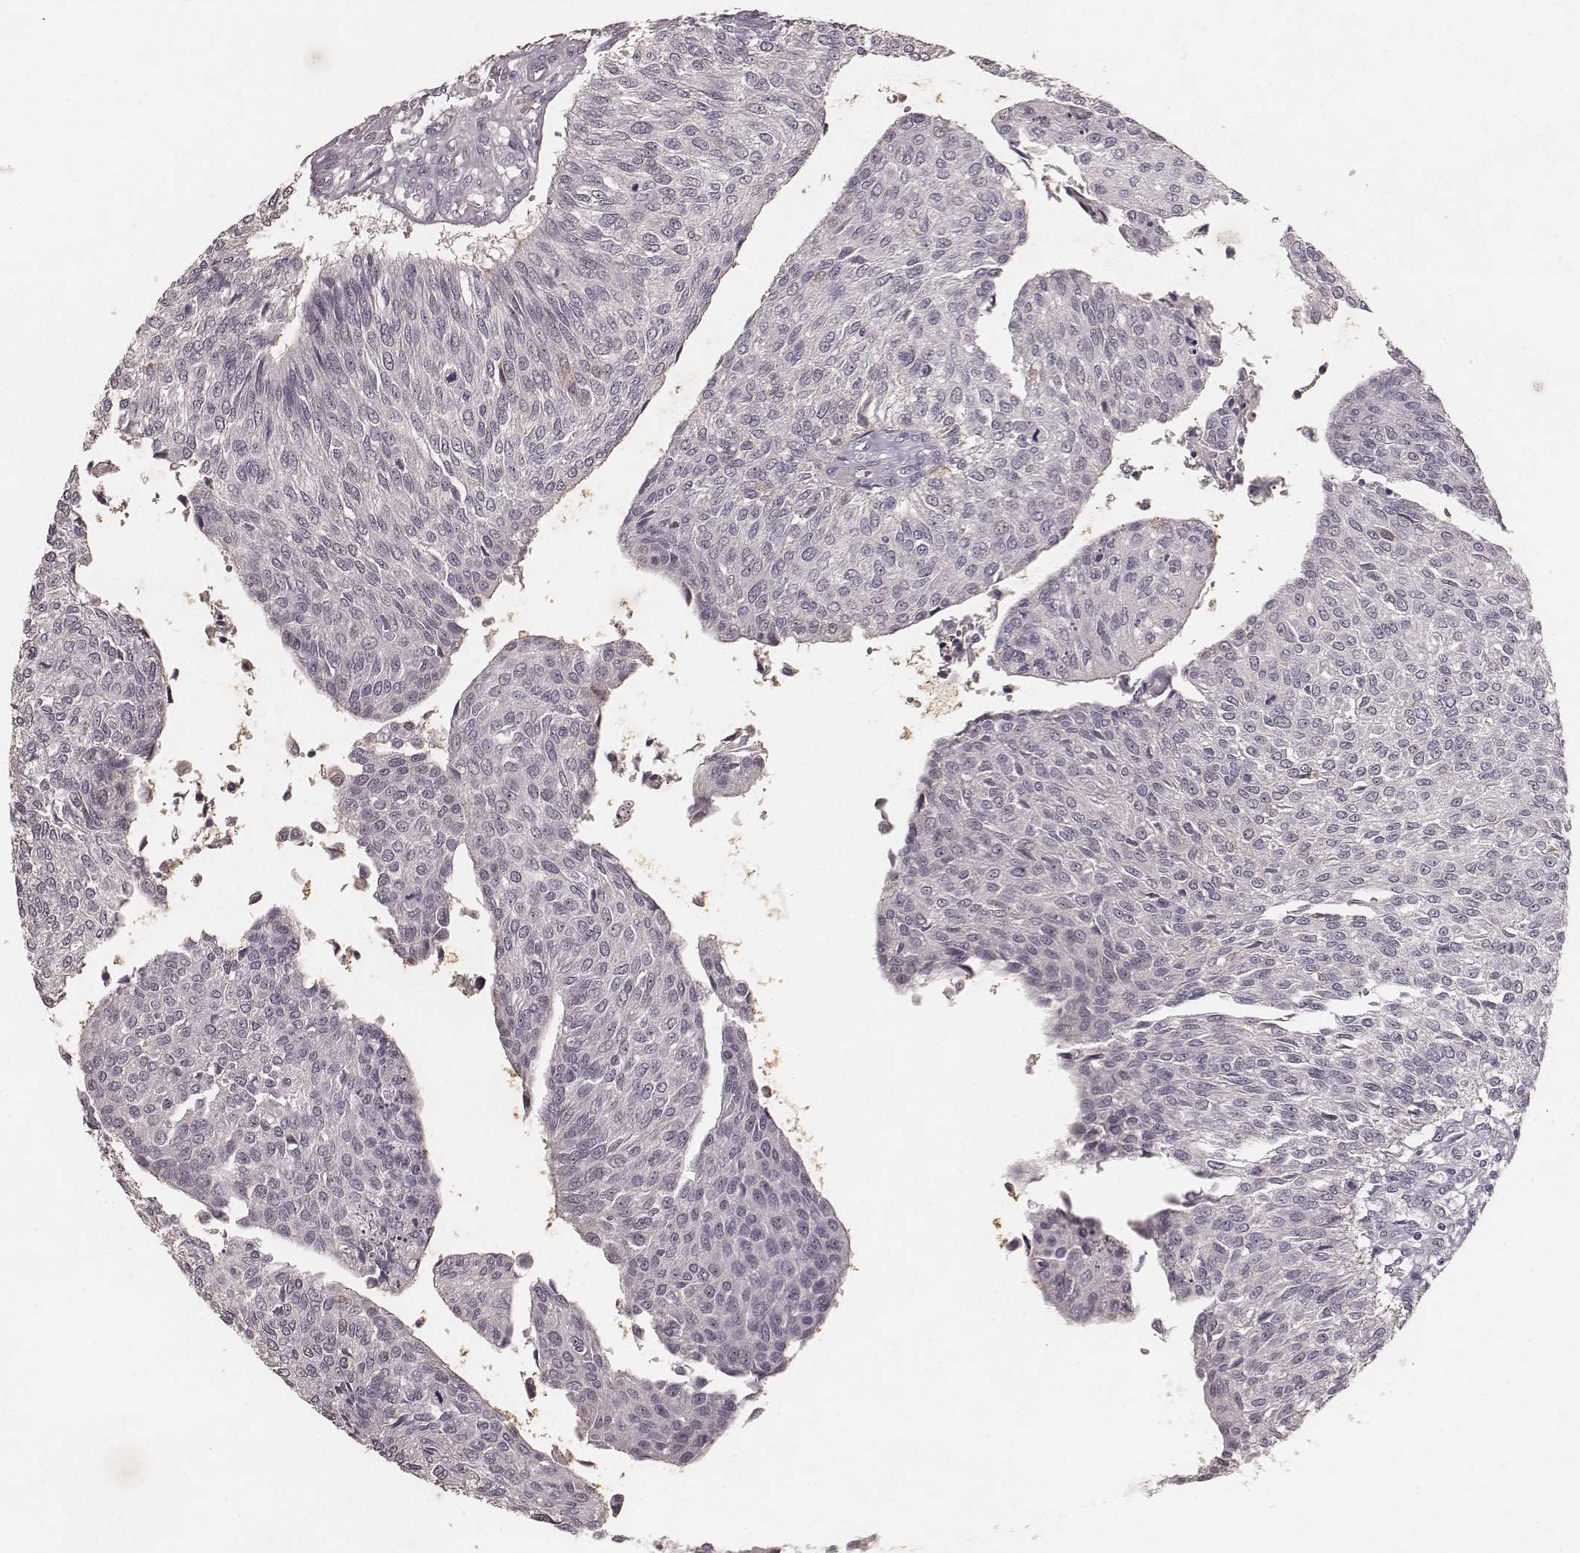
{"staining": {"intensity": "negative", "quantity": "none", "location": "none"}, "tissue": "urothelial cancer", "cell_type": "Tumor cells", "image_type": "cancer", "snomed": [{"axis": "morphology", "description": "Urothelial carcinoma, NOS"}, {"axis": "topography", "description": "Urinary bladder"}], "caption": "DAB immunohistochemical staining of human urothelial cancer displays no significant positivity in tumor cells.", "gene": "MADCAM1", "patient": {"sex": "male", "age": 55}}